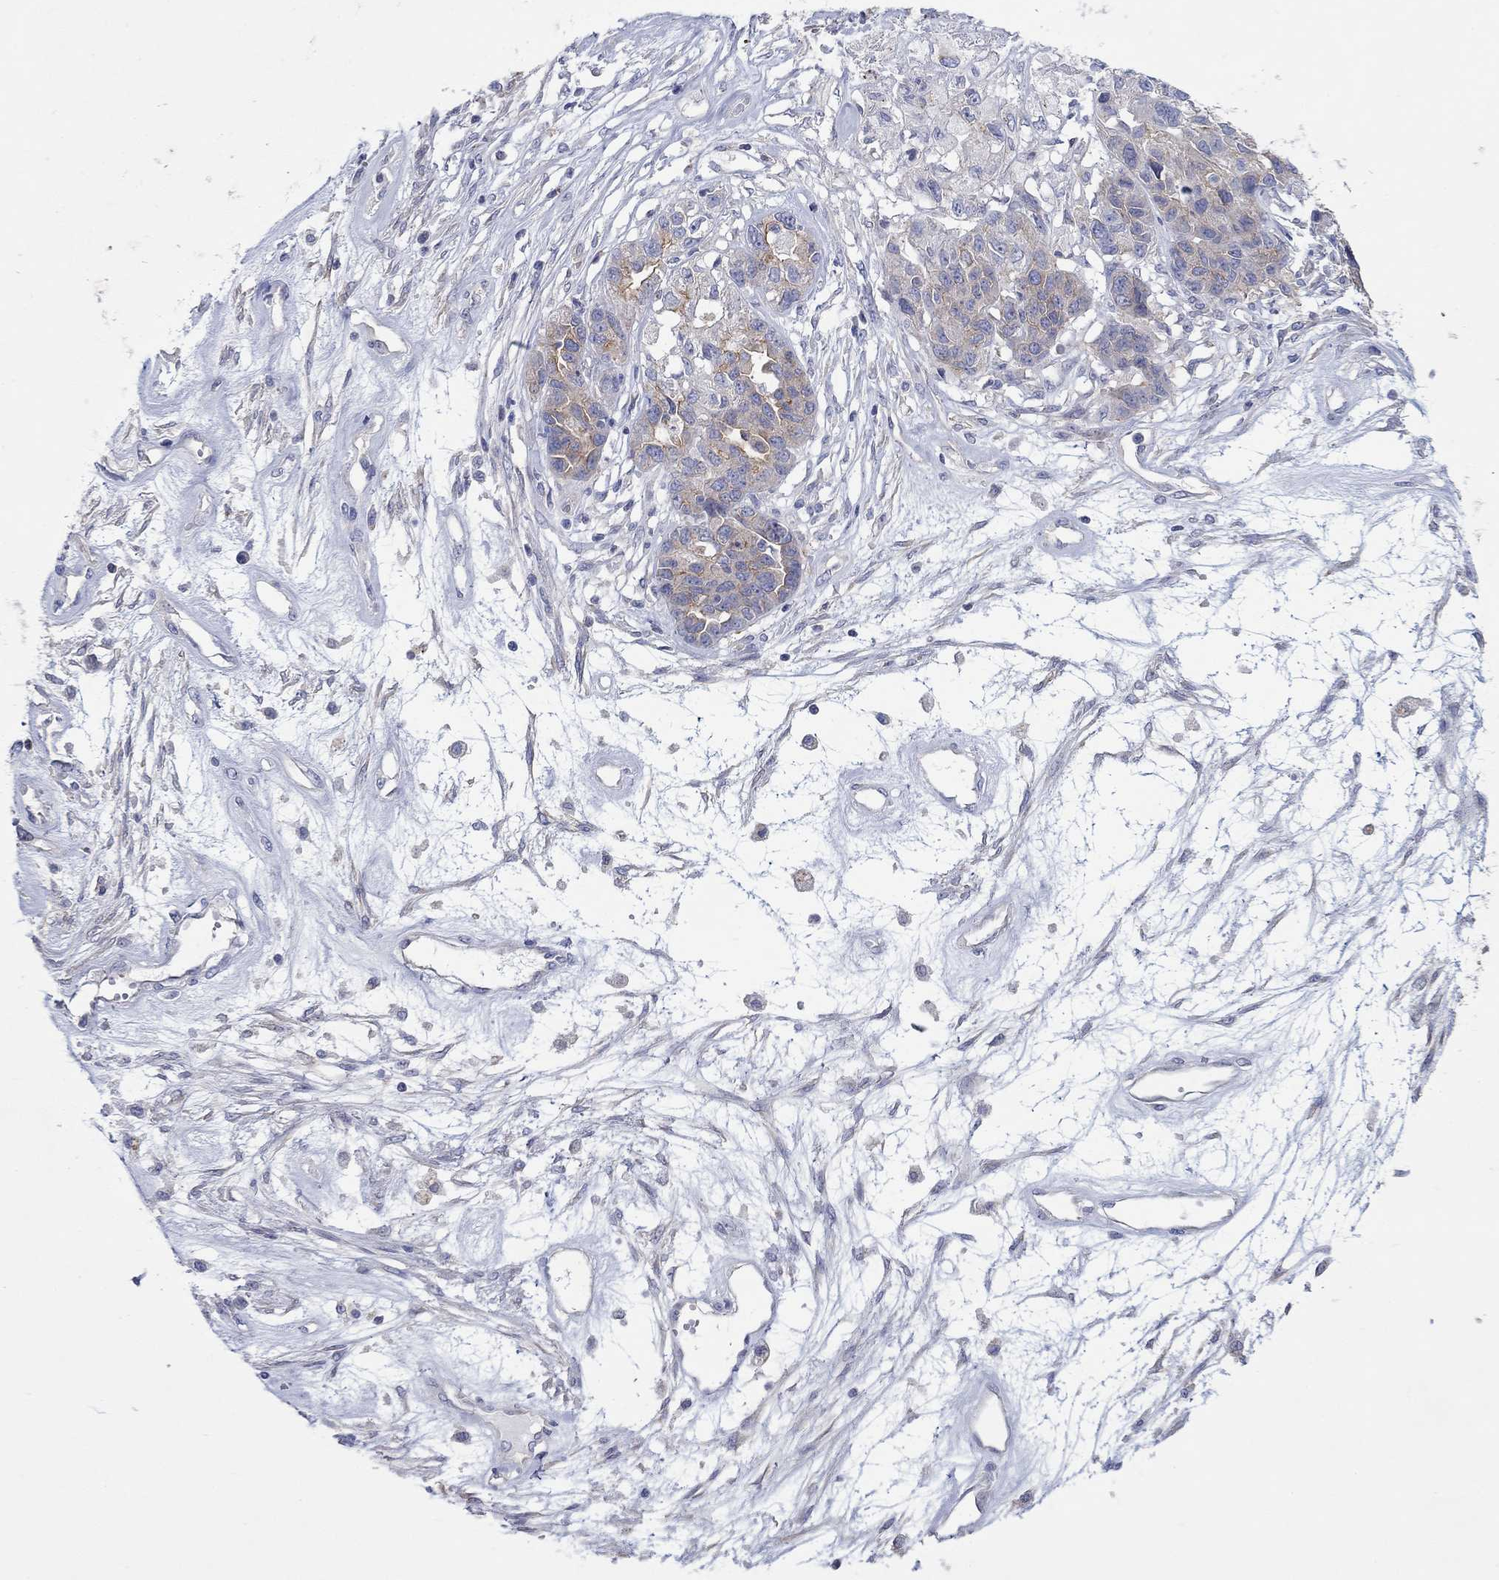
{"staining": {"intensity": "weak", "quantity": "25%-75%", "location": "cytoplasmic/membranous"}, "tissue": "ovarian cancer", "cell_type": "Tumor cells", "image_type": "cancer", "snomed": [{"axis": "morphology", "description": "Cystadenocarcinoma, serous, NOS"}, {"axis": "topography", "description": "Ovary"}], "caption": "The histopathology image exhibits immunohistochemical staining of ovarian serous cystadenocarcinoma. There is weak cytoplasmic/membranous staining is present in approximately 25%-75% of tumor cells. The staining was performed using DAB (3,3'-diaminobenzidine) to visualize the protein expression in brown, while the nuclei were stained in blue with hematoxylin (Magnification: 20x).", "gene": "TPRN", "patient": {"sex": "female", "age": 87}}